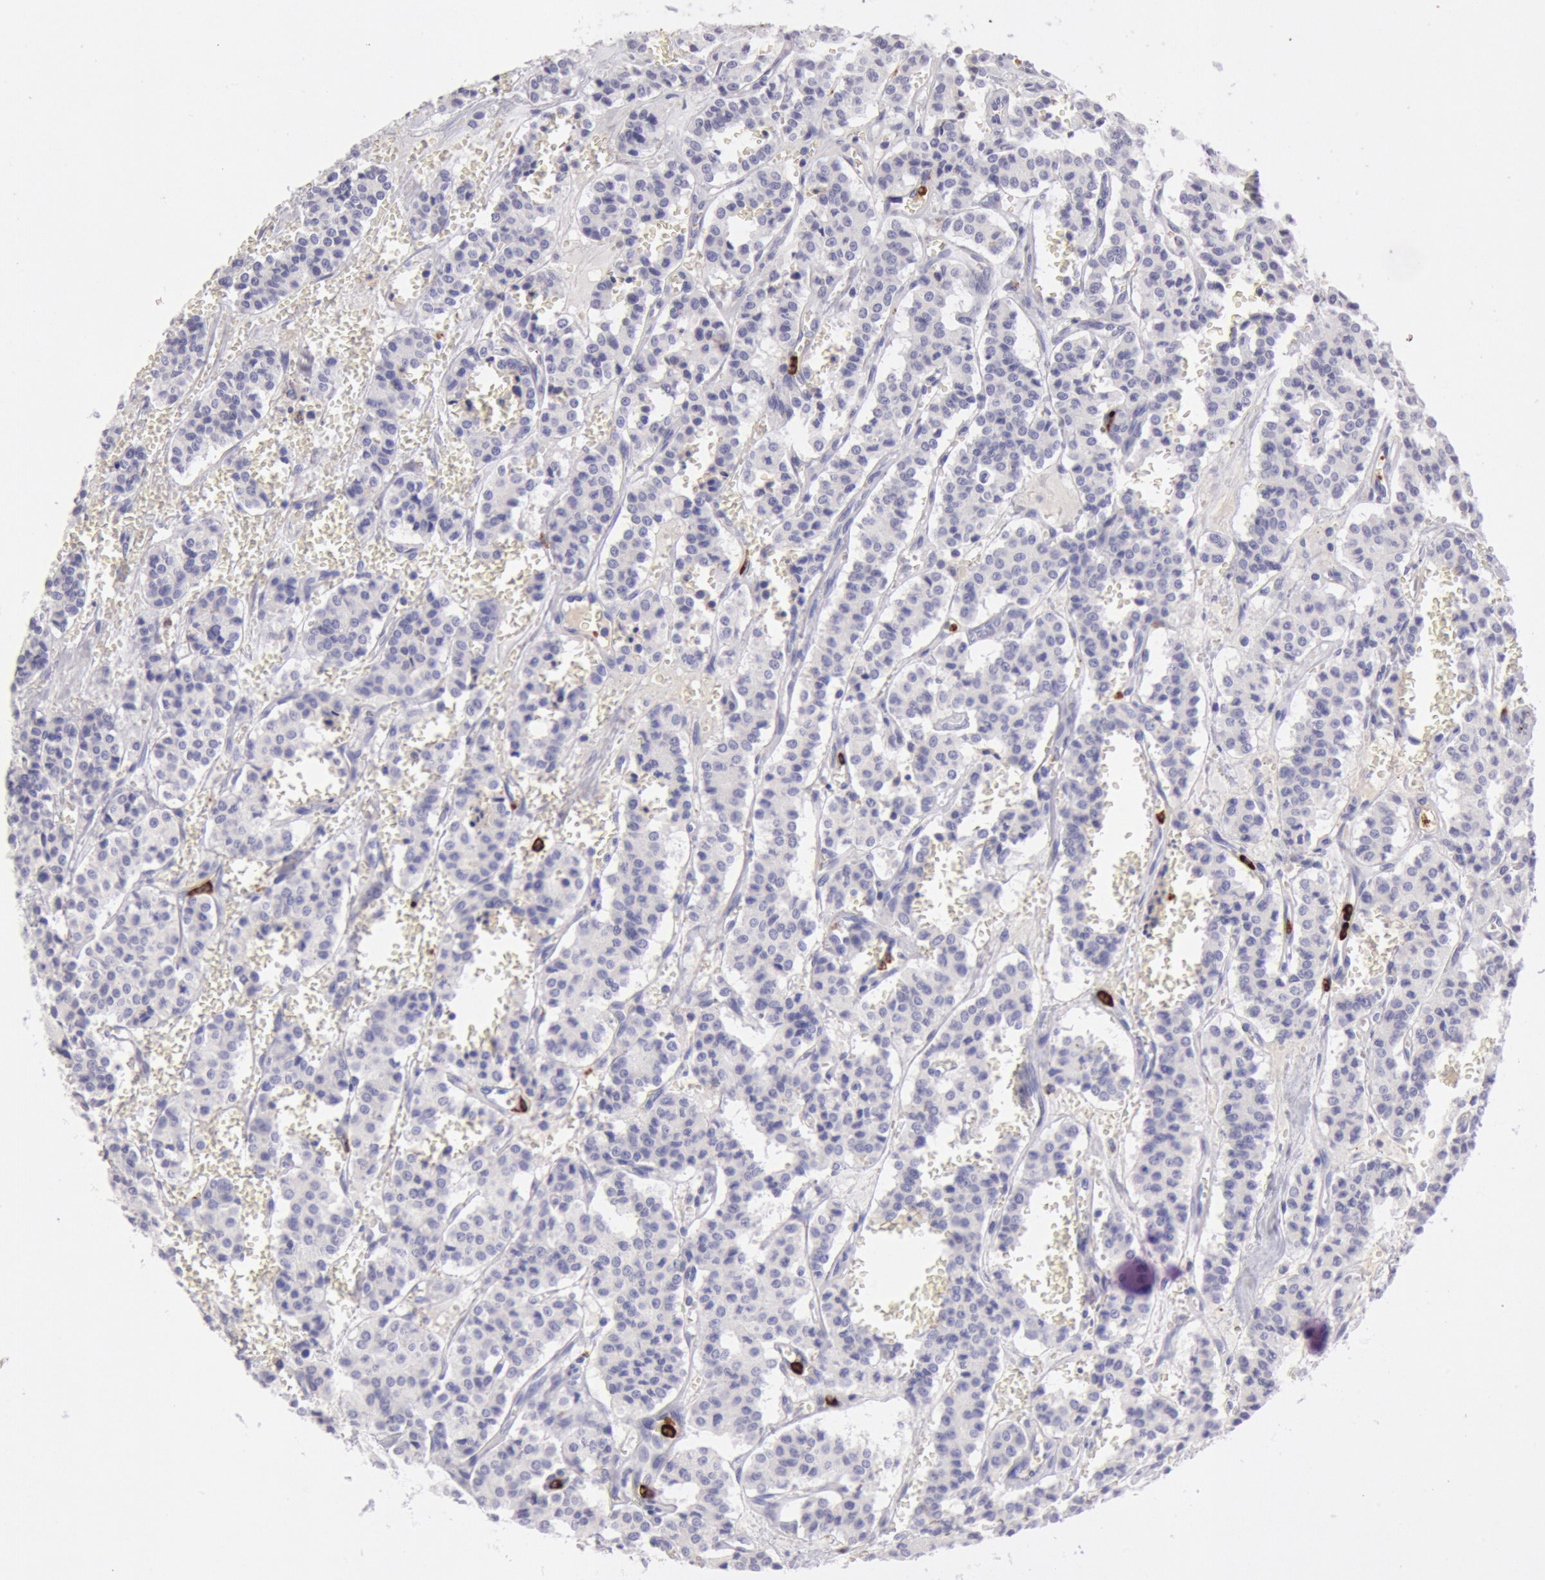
{"staining": {"intensity": "negative", "quantity": "none", "location": "none"}, "tissue": "carcinoid", "cell_type": "Tumor cells", "image_type": "cancer", "snomed": [{"axis": "morphology", "description": "Carcinoid, malignant, NOS"}, {"axis": "topography", "description": "Bronchus"}], "caption": "Immunohistochemistry (IHC) photomicrograph of carcinoid (malignant) stained for a protein (brown), which exhibits no expression in tumor cells. (DAB immunohistochemistry (IHC) with hematoxylin counter stain).", "gene": "FCN1", "patient": {"sex": "male", "age": 55}}